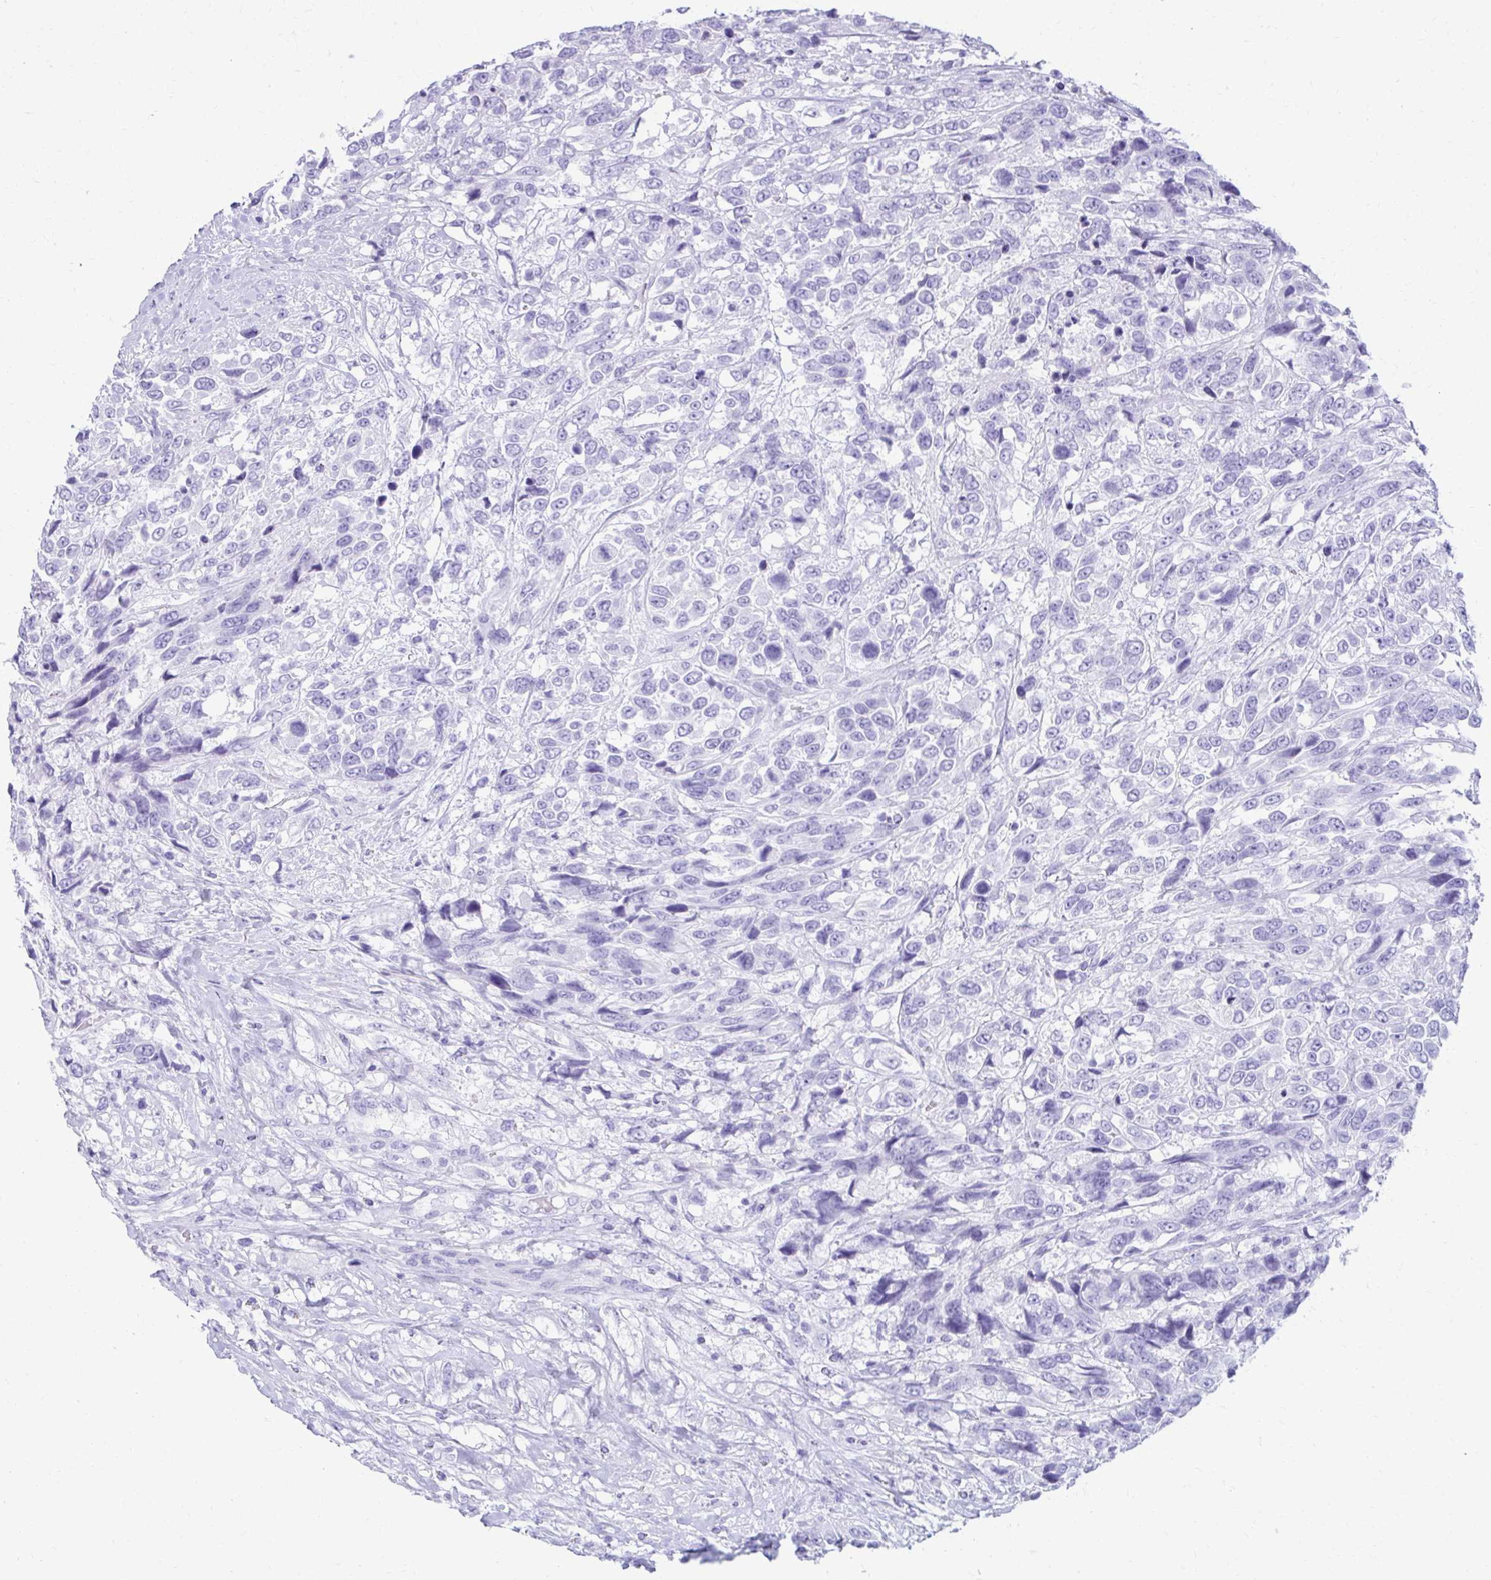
{"staining": {"intensity": "negative", "quantity": "none", "location": "none"}, "tissue": "urothelial cancer", "cell_type": "Tumor cells", "image_type": "cancer", "snomed": [{"axis": "morphology", "description": "Urothelial carcinoma, High grade"}, {"axis": "topography", "description": "Urinary bladder"}], "caption": "The photomicrograph shows no staining of tumor cells in urothelial carcinoma (high-grade).", "gene": "ATP4B", "patient": {"sex": "female", "age": 70}}